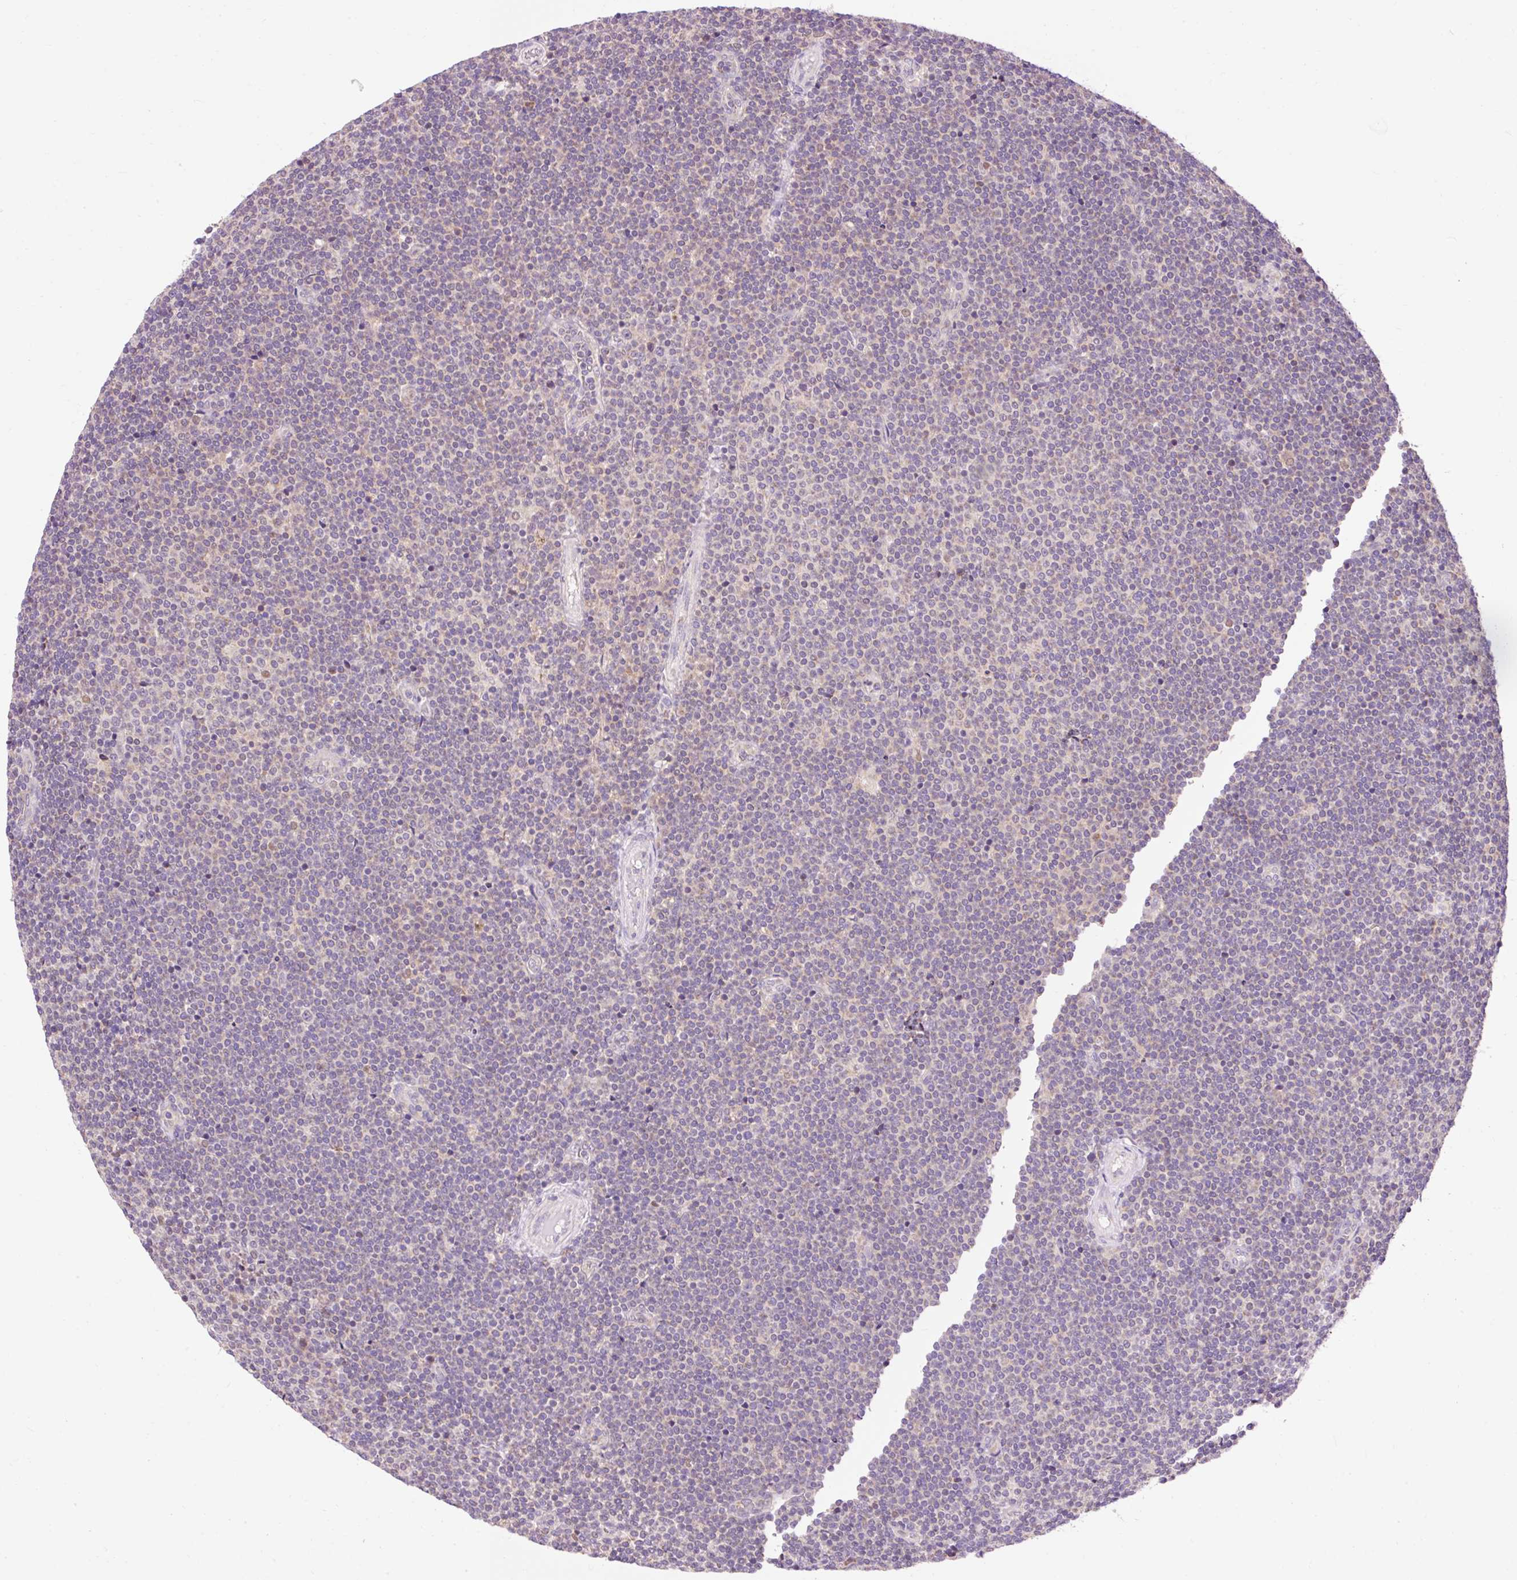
{"staining": {"intensity": "negative", "quantity": "none", "location": "none"}, "tissue": "lymphoma", "cell_type": "Tumor cells", "image_type": "cancer", "snomed": [{"axis": "morphology", "description": "Malignant lymphoma, non-Hodgkin's type, Low grade"}, {"axis": "topography", "description": "Lymph node"}], "caption": "Image shows no protein positivity in tumor cells of lymphoma tissue.", "gene": "IMMT", "patient": {"sex": "male", "age": 48}}